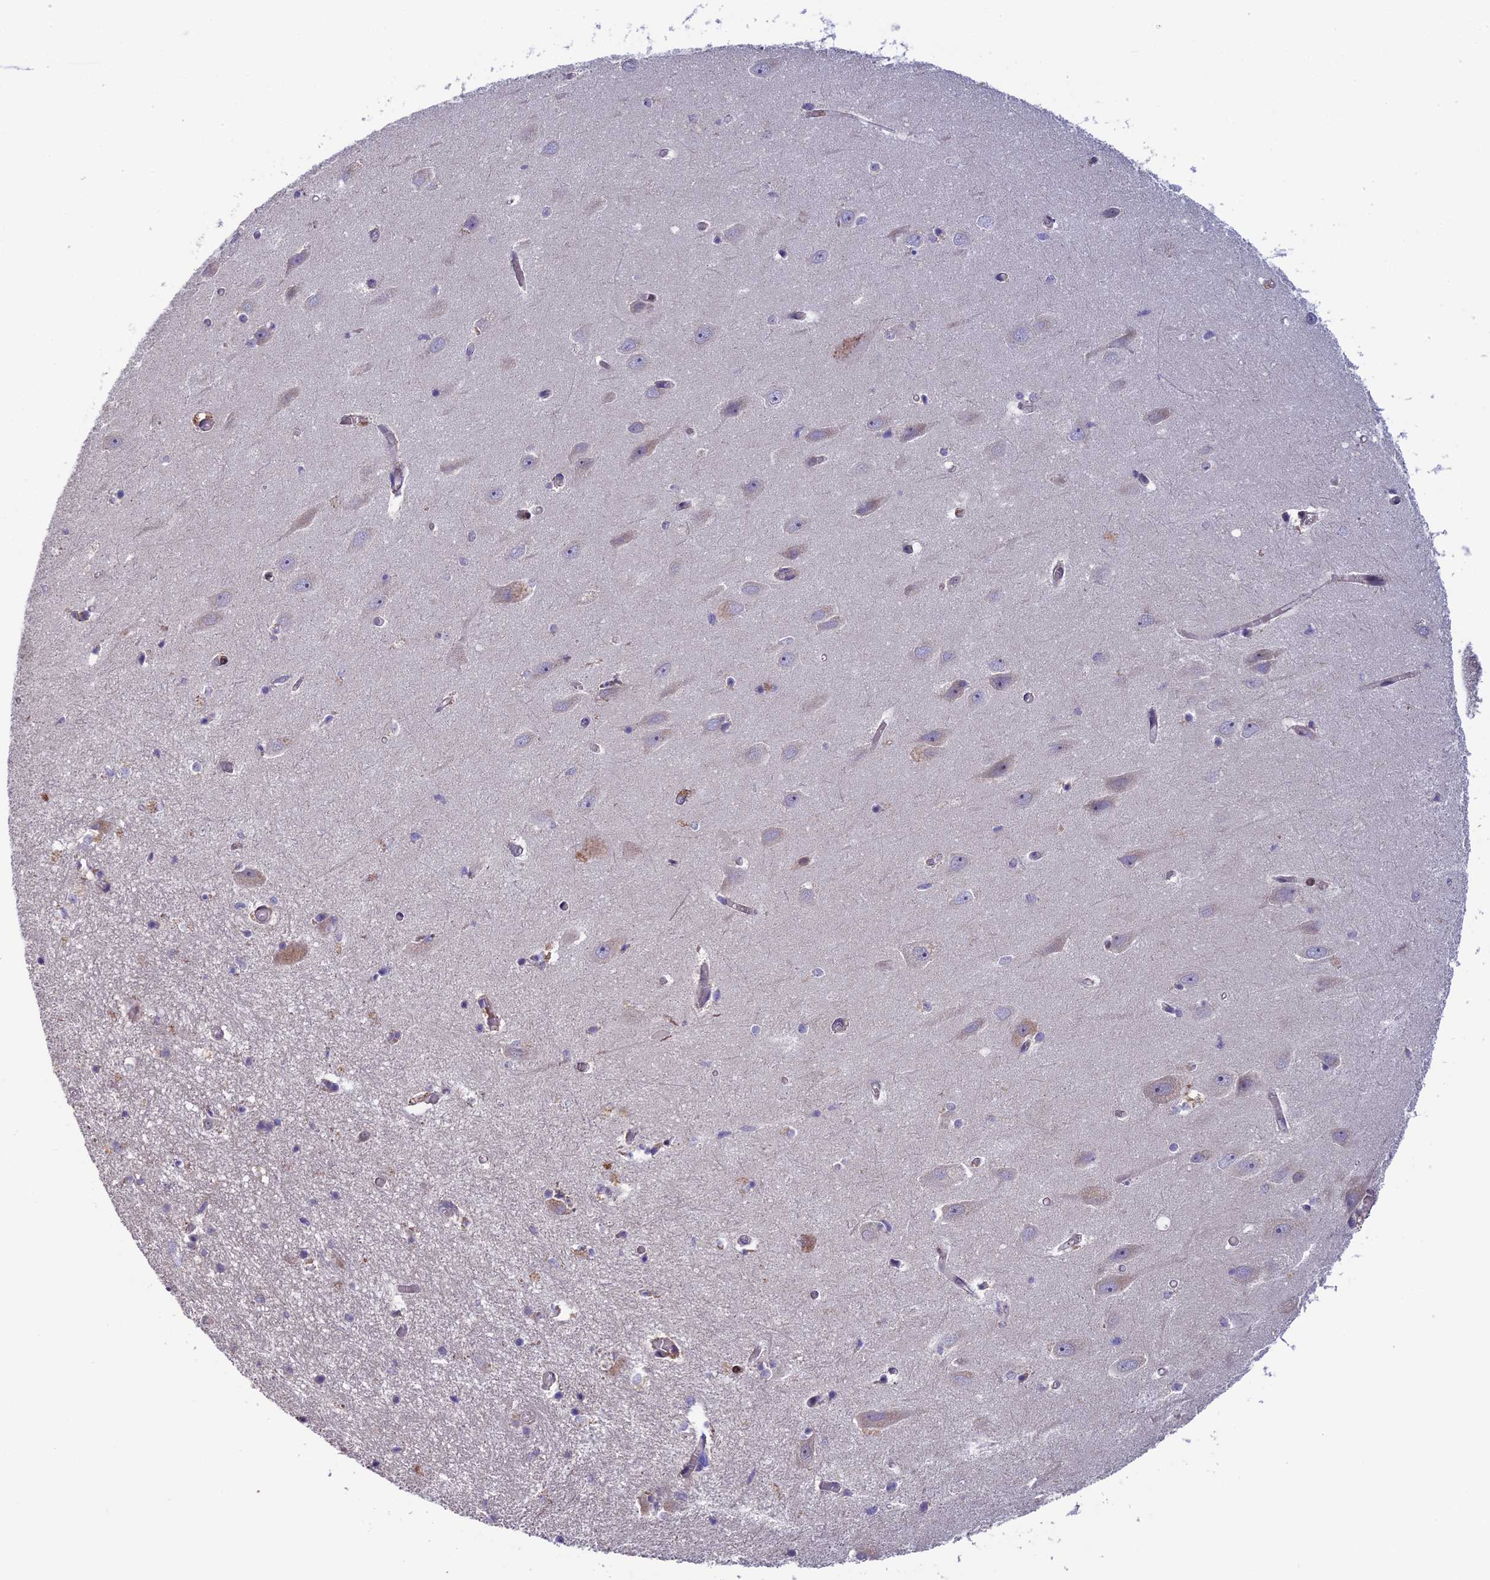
{"staining": {"intensity": "weak", "quantity": "<25%", "location": "cytoplasmic/membranous"}, "tissue": "hippocampus", "cell_type": "Glial cells", "image_type": "normal", "snomed": [{"axis": "morphology", "description": "Normal tissue, NOS"}, {"axis": "topography", "description": "Hippocampus"}], "caption": "Immunohistochemistry (IHC) histopathology image of unremarkable human hippocampus stained for a protein (brown), which displays no positivity in glial cells. Brightfield microscopy of immunohistochemistry (IHC) stained with DAB (brown) and hematoxylin (blue), captured at high magnification.", "gene": "CCDC9B", "patient": {"sex": "female", "age": 64}}